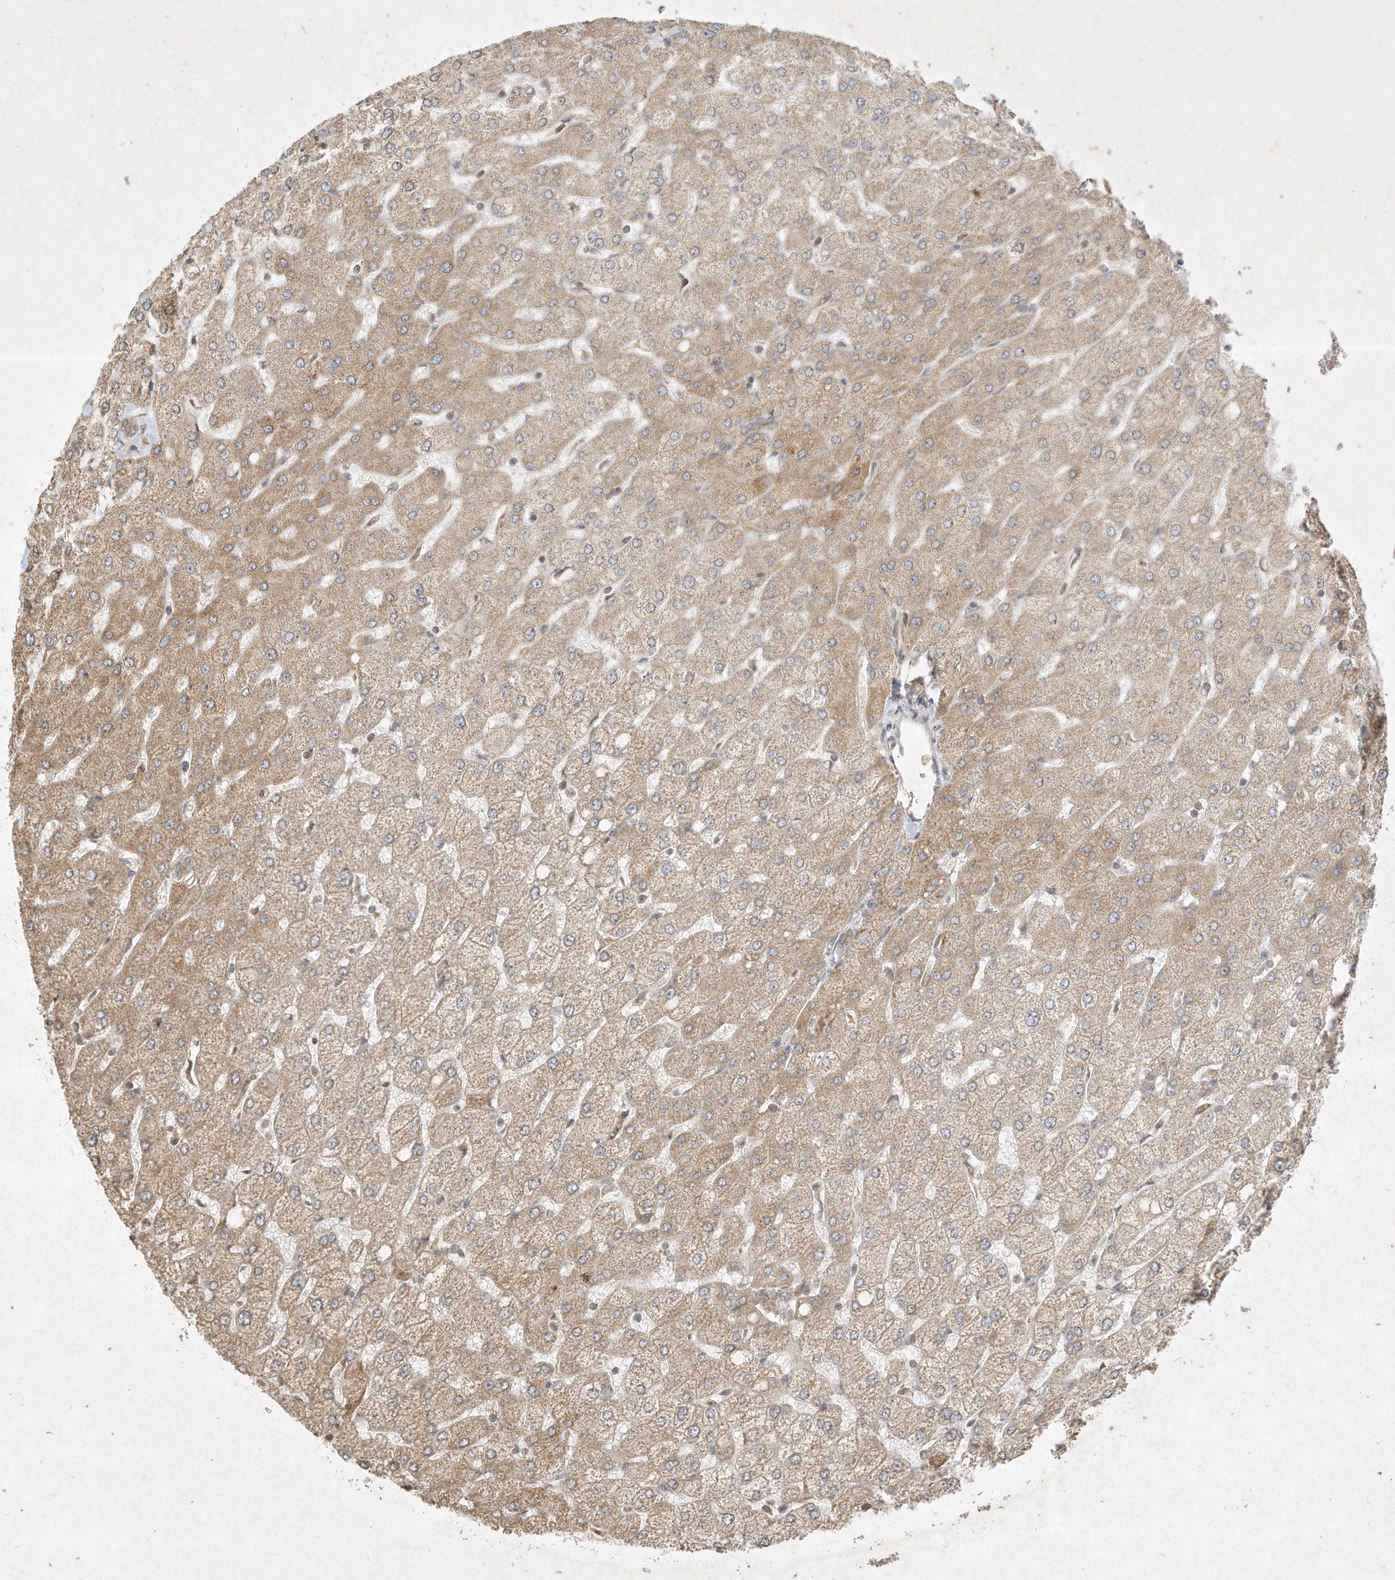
{"staining": {"intensity": "weak", "quantity": ">75%", "location": "cytoplasmic/membranous"}, "tissue": "liver", "cell_type": "Cholangiocytes", "image_type": "normal", "snomed": [{"axis": "morphology", "description": "Normal tissue, NOS"}, {"axis": "topography", "description": "Liver"}], "caption": "Weak cytoplasmic/membranous protein positivity is seen in about >75% of cholangiocytes in liver. The protein is stained brown, and the nuclei are stained in blue (DAB (3,3'-diaminobenzidine) IHC with brightfield microscopy, high magnification).", "gene": "BTRC", "patient": {"sex": "female", "age": 54}}